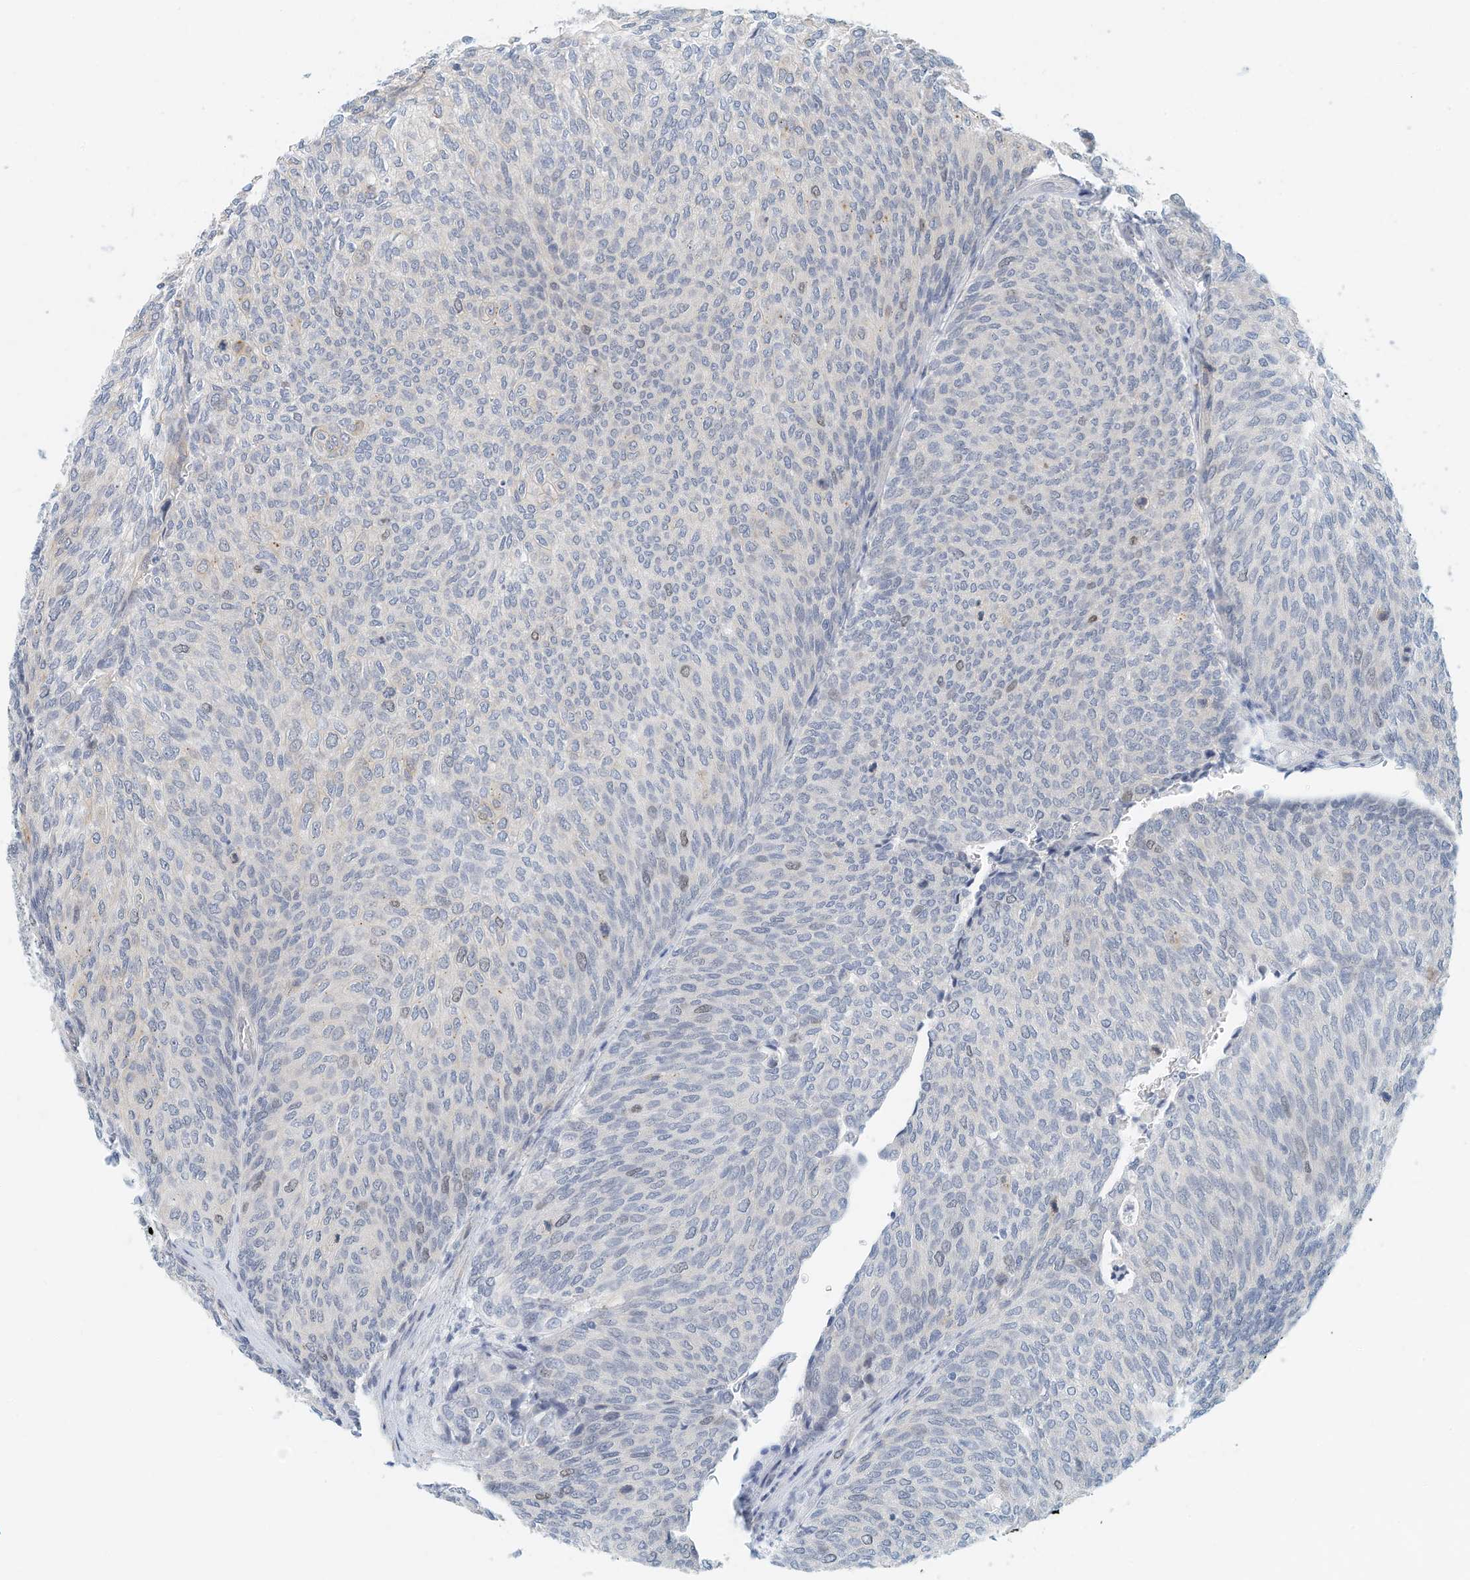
{"staining": {"intensity": "weak", "quantity": "<25%", "location": "nuclear"}, "tissue": "urothelial cancer", "cell_type": "Tumor cells", "image_type": "cancer", "snomed": [{"axis": "morphology", "description": "Urothelial carcinoma, Low grade"}, {"axis": "topography", "description": "Urinary bladder"}], "caption": "Immunohistochemistry (IHC) micrograph of human urothelial cancer stained for a protein (brown), which exhibits no expression in tumor cells. (Immunohistochemistry, brightfield microscopy, high magnification).", "gene": "ARHGAP28", "patient": {"sex": "female", "age": 79}}